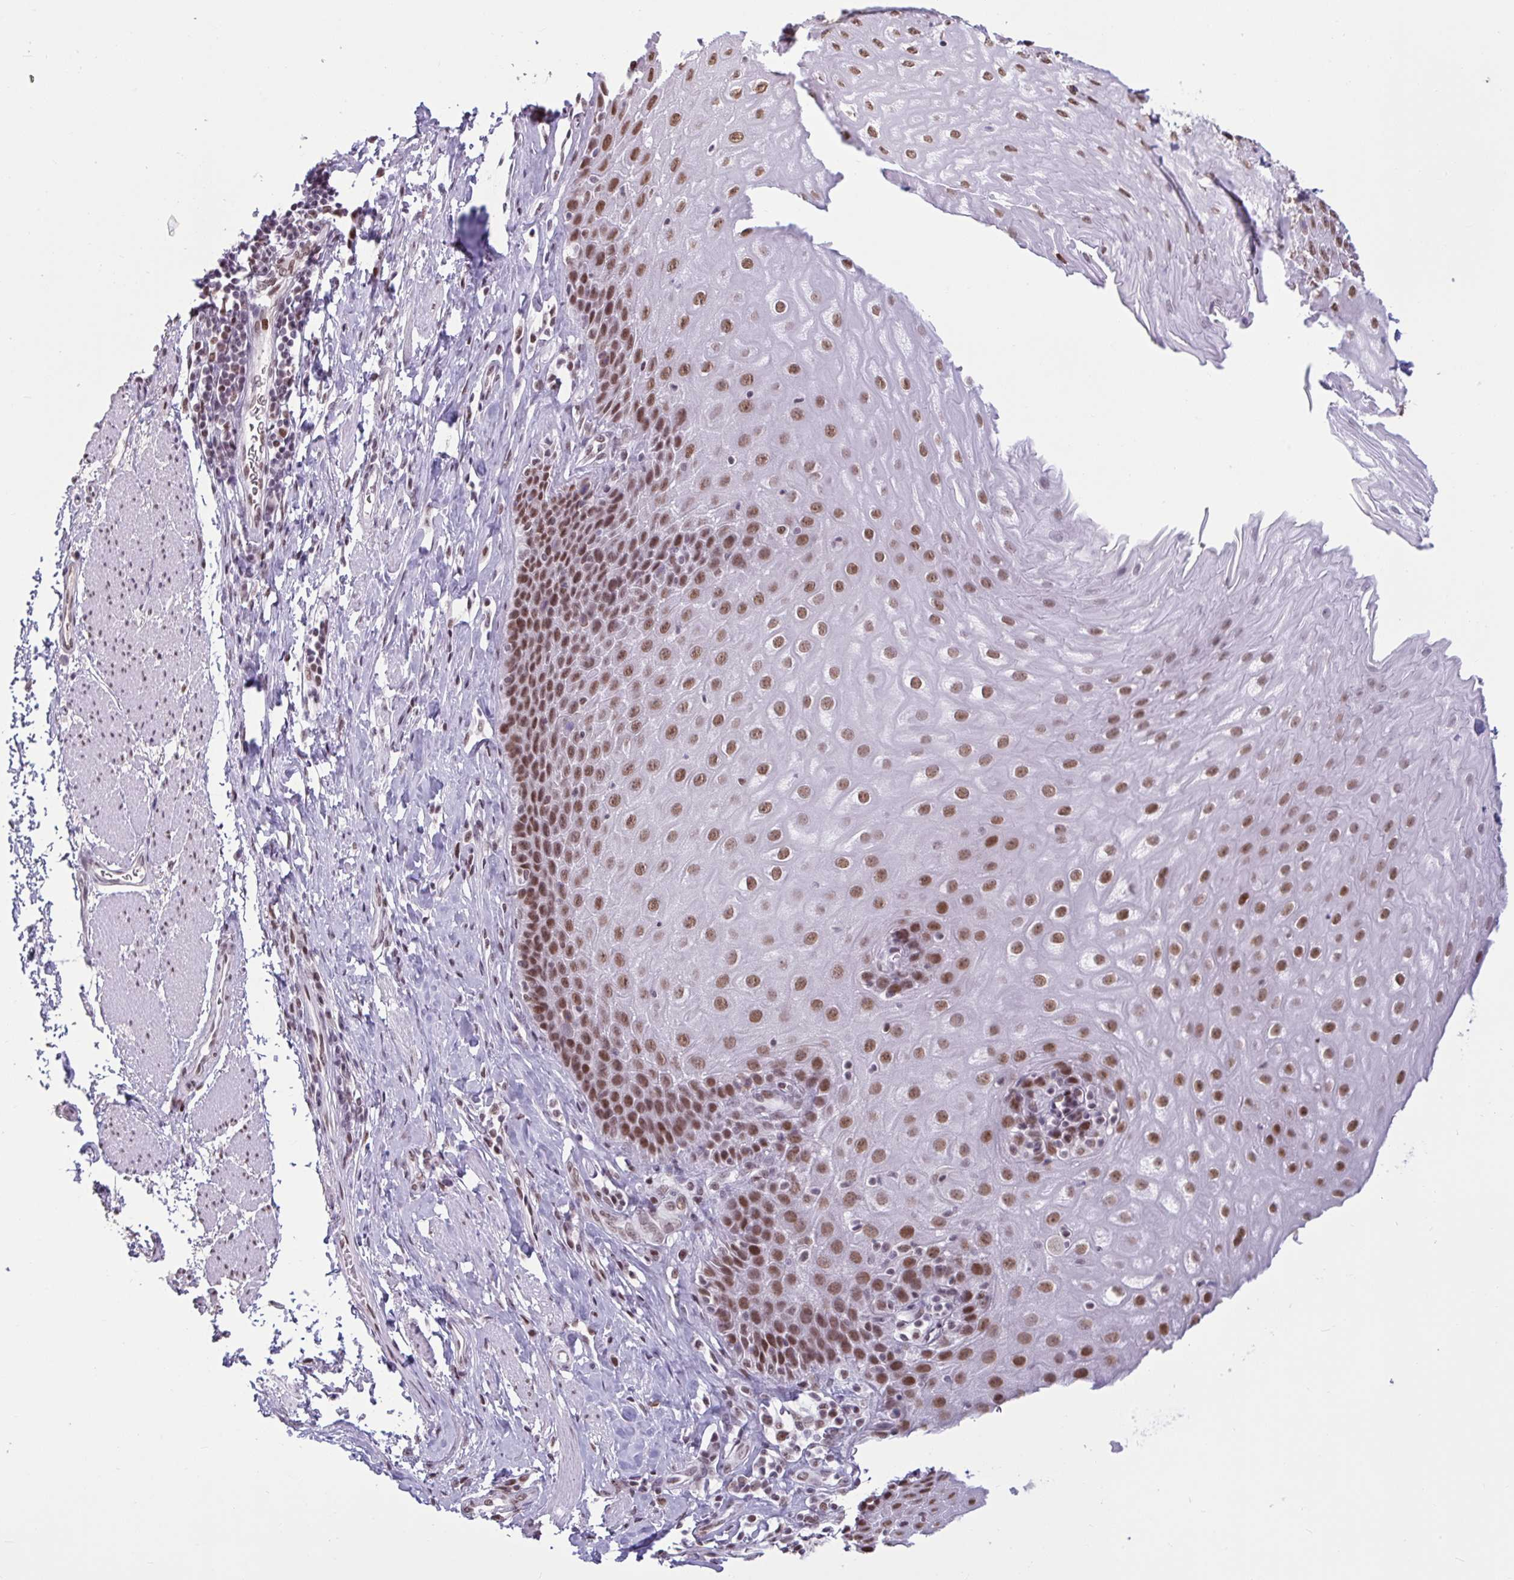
{"staining": {"intensity": "moderate", "quantity": ">75%", "location": "nuclear"}, "tissue": "esophagus", "cell_type": "Squamous epithelial cells", "image_type": "normal", "snomed": [{"axis": "morphology", "description": "Normal tissue, NOS"}, {"axis": "topography", "description": "Esophagus"}], "caption": "A brown stain shows moderate nuclear expression of a protein in squamous epithelial cells of normal esophagus.", "gene": "CBFA2T2", "patient": {"sex": "female", "age": 61}}